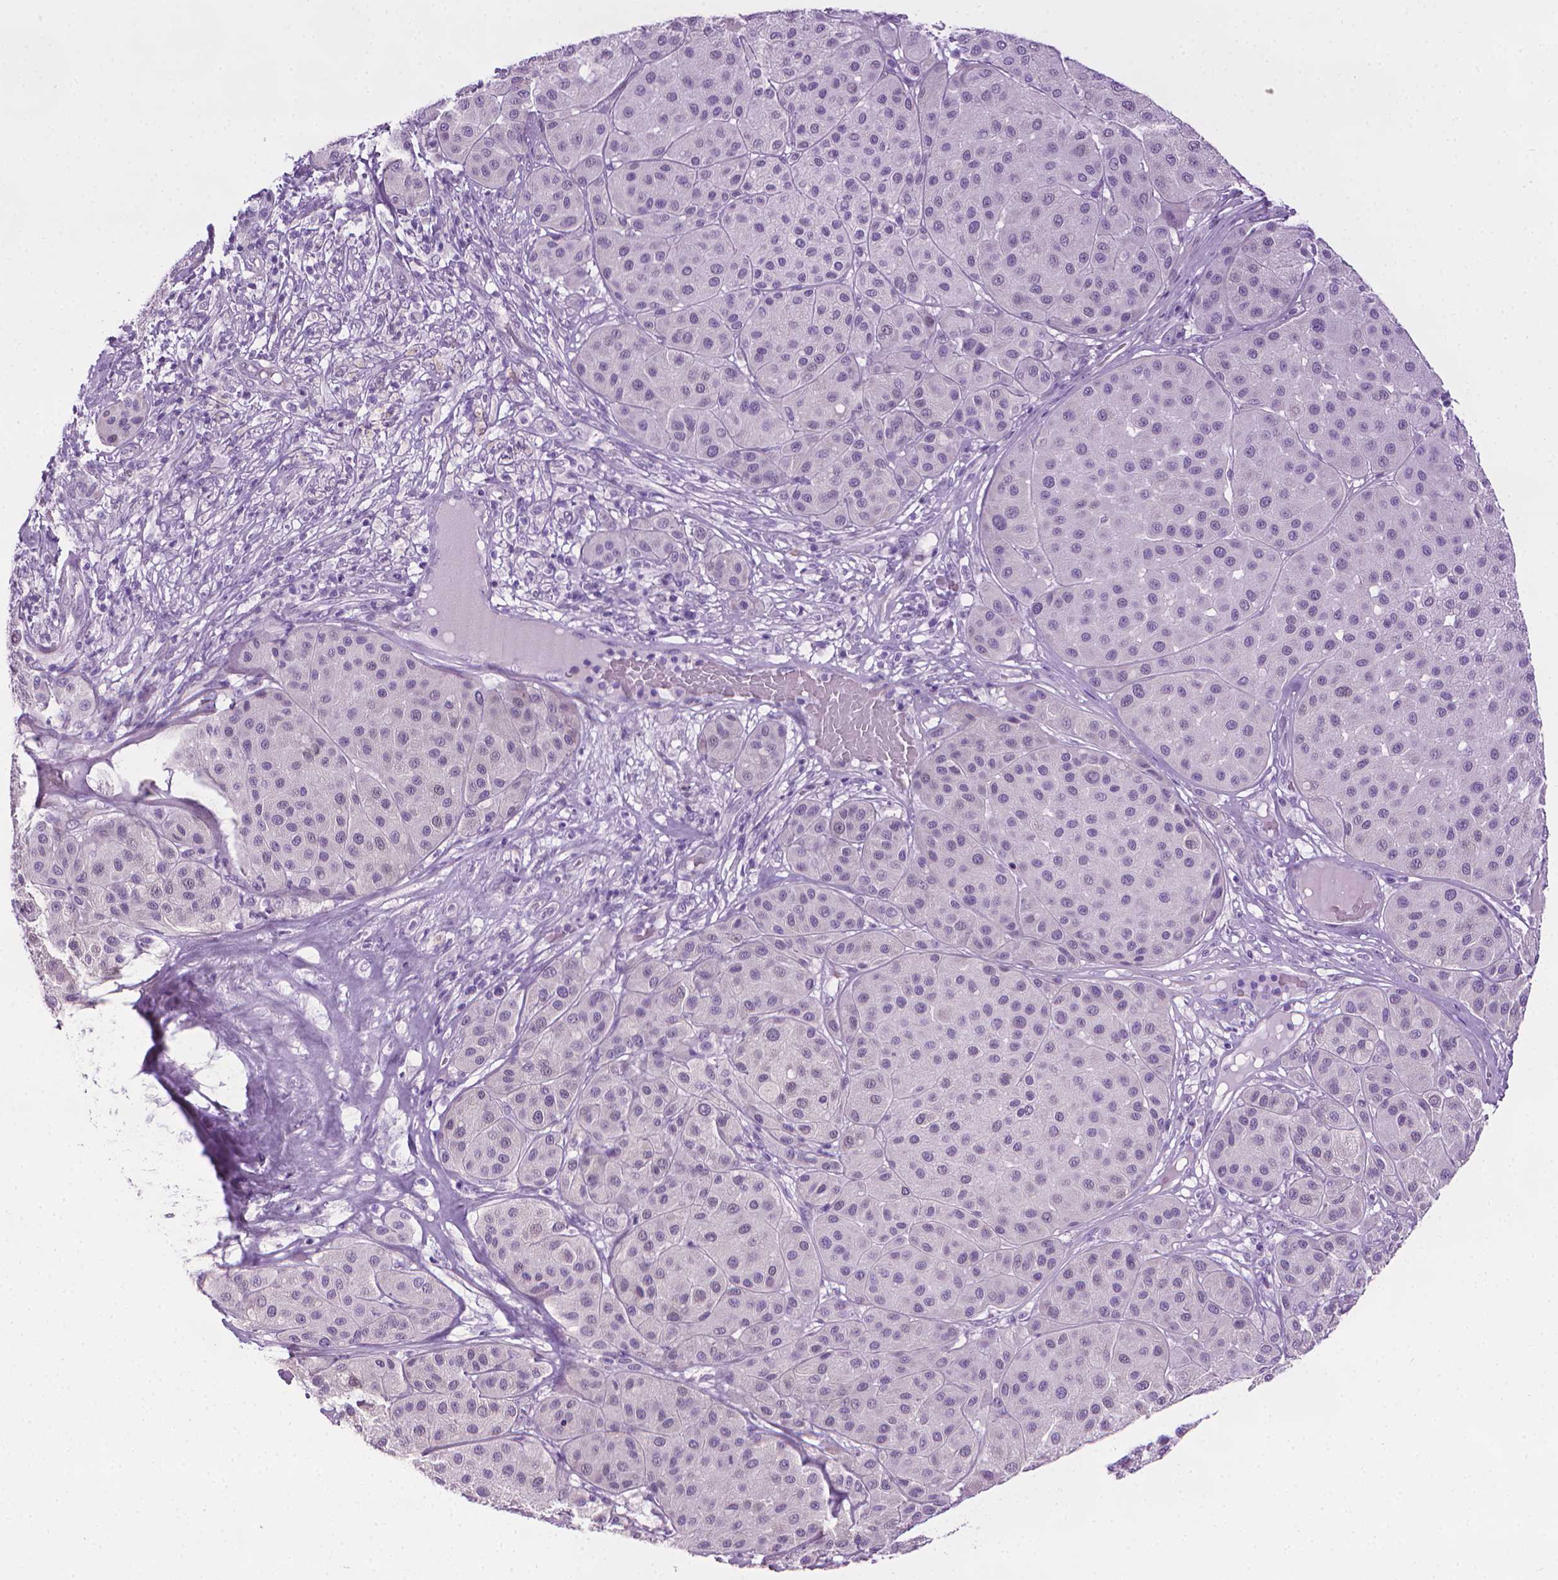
{"staining": {"intensity": "negative", "quantity": "none", "location": "none"}, "tissue": "melanoma", "cell_type": "Tumor cells", "image_type": "cancer", "snomed": [{"axis": "morphology", "description": "Malignant melanoma, Metastatic site"}, {"axis": "topography", "description": "Smooth muscle"}], "caption": "Tumor cells are negative for brown protein staining in melanoma.", "gene": "DNAI7", "patient": {"sex": "male", "age": 41}}